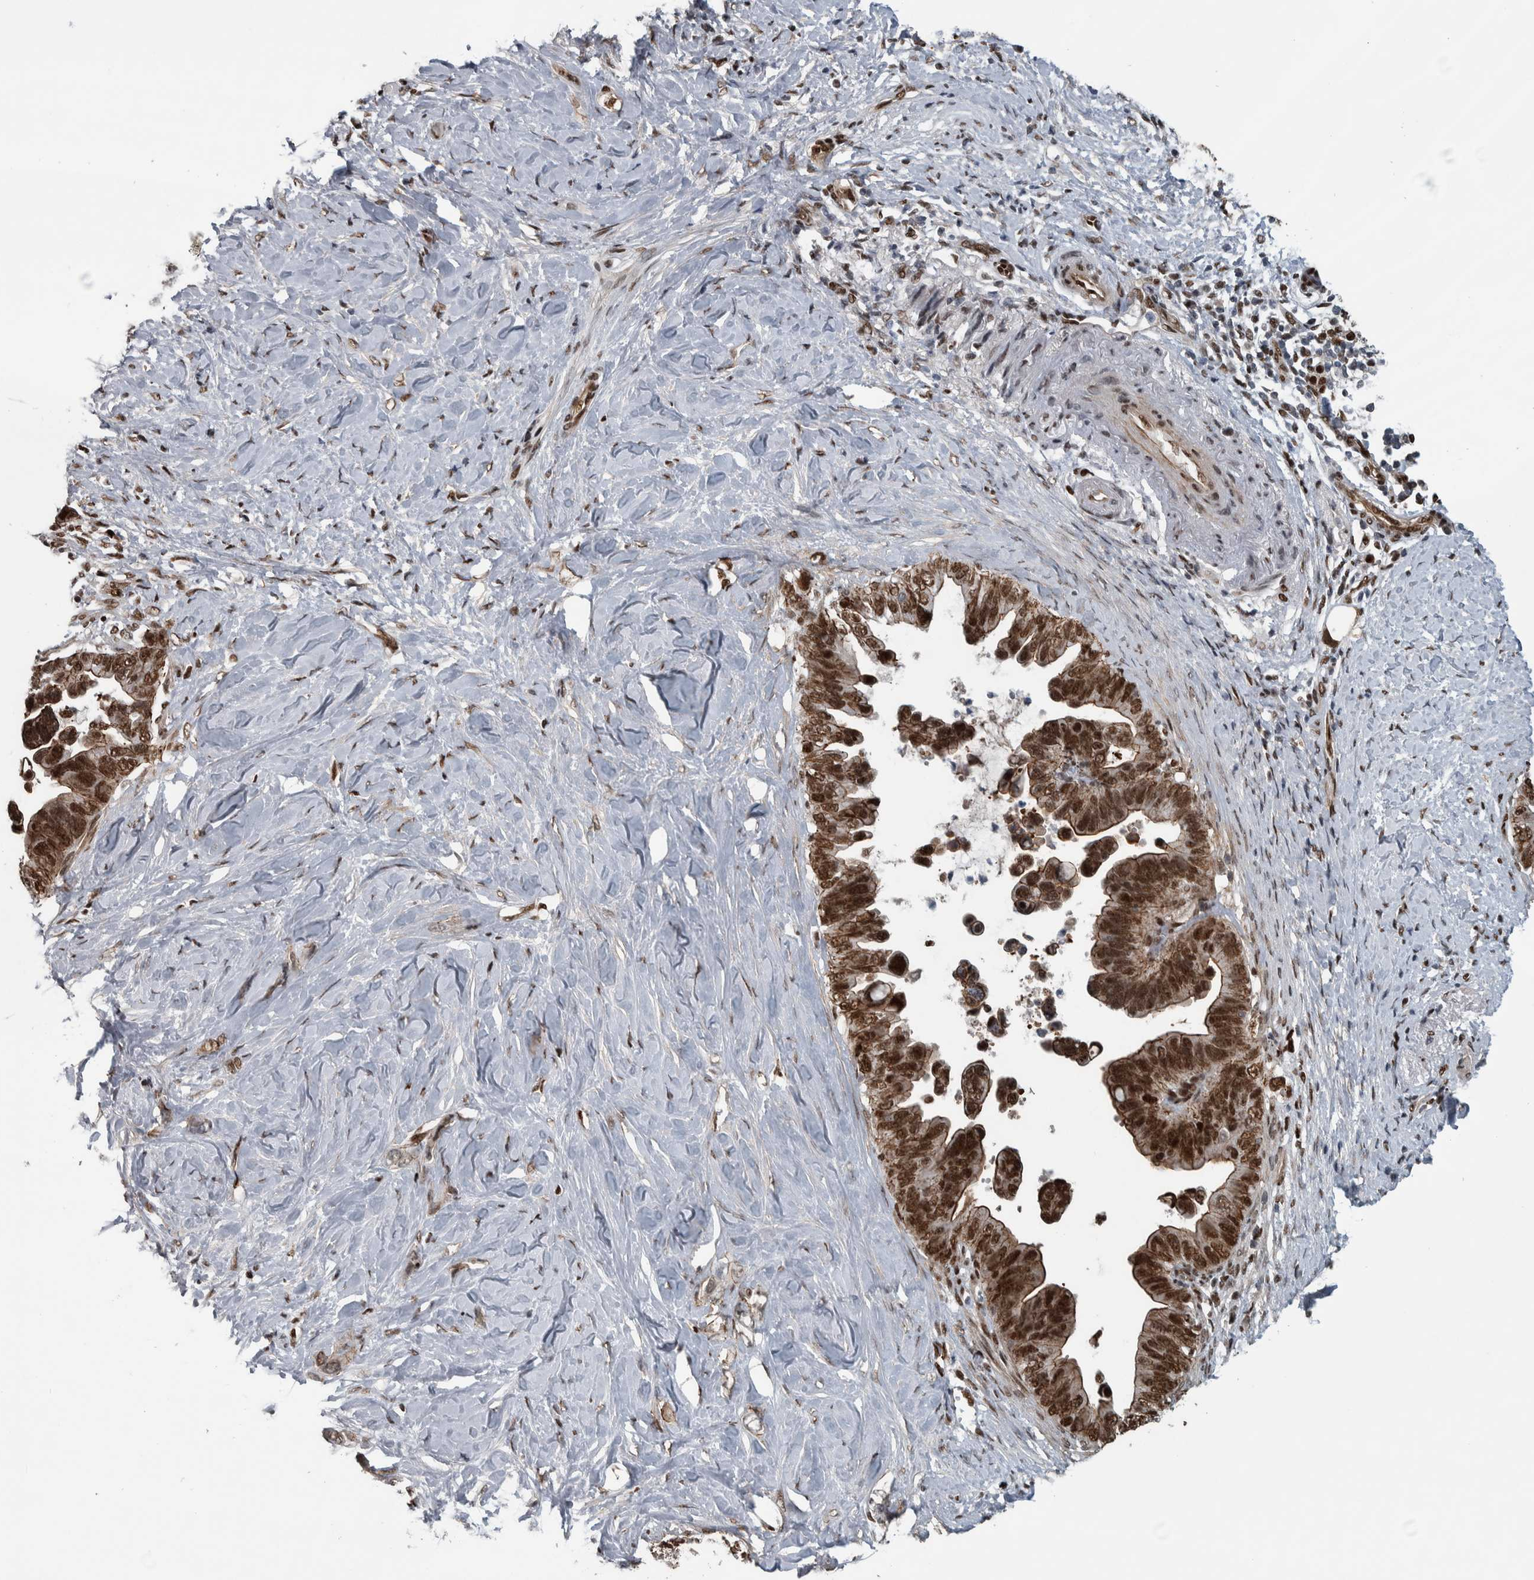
{"staining": {"intensity": "strong", "quantity": ">75%", "location": "cytoplasmic/membranous,nuclear"}, "tissue": "pancreatic cancer", "cell_type": "Tumor cells", "image_type": "cancer", "snomed": [{"axis": "morphology", "description": "Adenocarcinoma, NOS"}, {"axis": "topography", "description": "Pancreas"}], "caption": "Approximately >75% of tumor cells in human pancreatic cancer exhibit strong cytoplasmic/membranous and nuclear protein staining as visualized by brown immunohistochemical staining.", "gene": "FAM135B", "patient": {"sex": "female", "age": 72}}